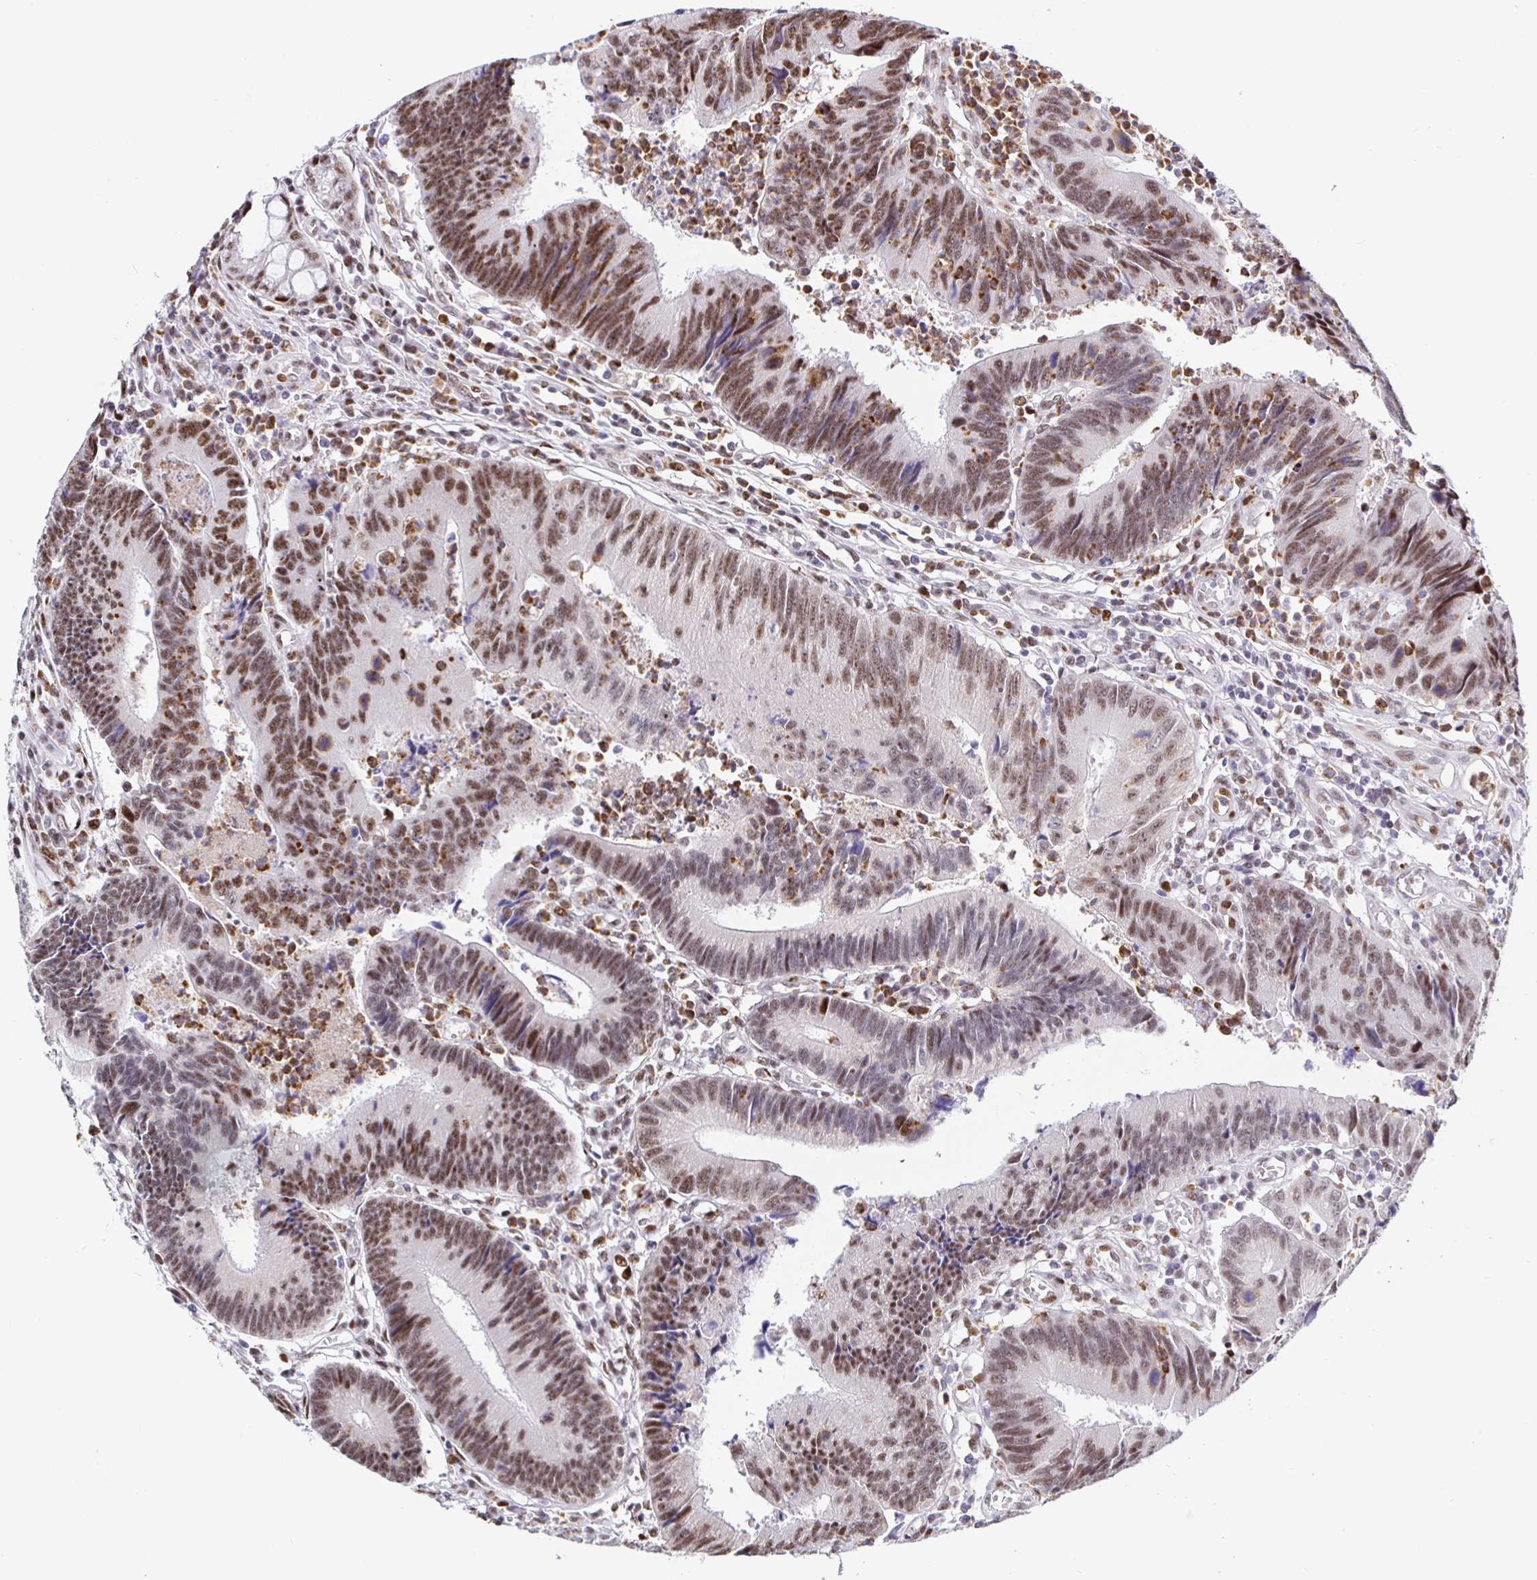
{"staining": {"intensity": "moderate", "quantity": ">75%", "location": "nuclear"}, "tissue": "colorectal cancer", "cell_type": "Tumor cells", "image_type": "cancer", "snomed": [{"axis": "morphology", "description": "Adenocarcinoma, NOS"}, {"axis": "topography", "description": "Colon"}], "caption": "Human adenocarcinoma (colorectal) stained for a protein (brown) demonstrates moderate nuclear positive positivity in about >75% of tumor cells.", "gene": "SETD5", "patient": {"sex": "female", "age": 67}}